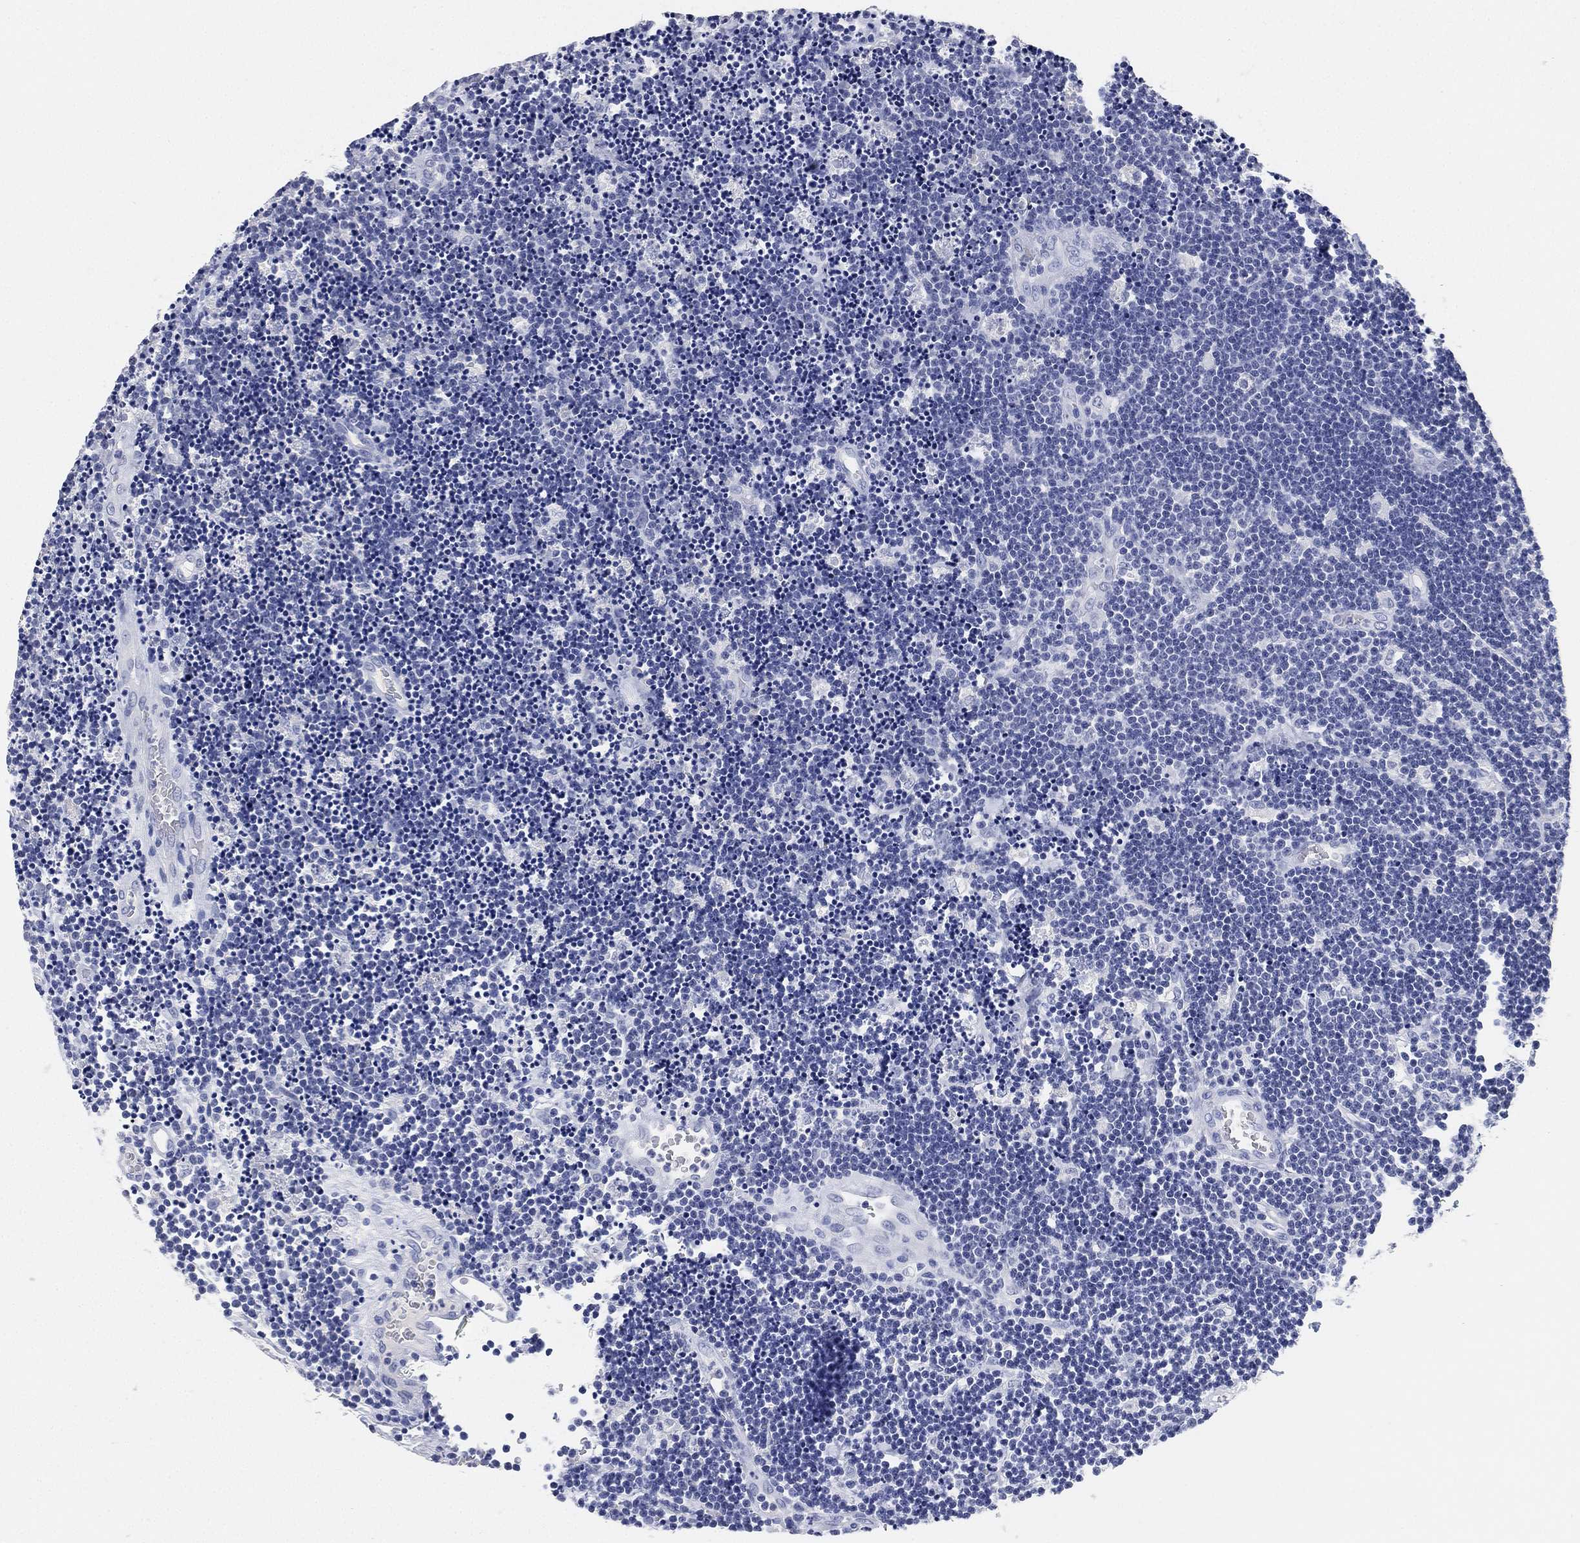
{"staining": {"intensity": "negative", "quantity": "none", "location": "none"}, "tissue": "lymphoma", "cell_type": "Tumor cells", "image_type": "cancer", "snomed": [{"axis": "morphology", "description": "Malignant lymphoma, non-Hodgkin's type, Low grade"}, {"axis": "topography", "description": "Brain"}], "caption": "Immunohistochemistry (IHC) image of lymphoma stained for a protein (brown), which displays no expression in tumor cells. (DAB (3,3'-diaminobenzidine) immunohistochemistry (IHC) with hematoxylin counter stain).", "gene": "IYD", "patient": {"sex": "female", "age": 66}}